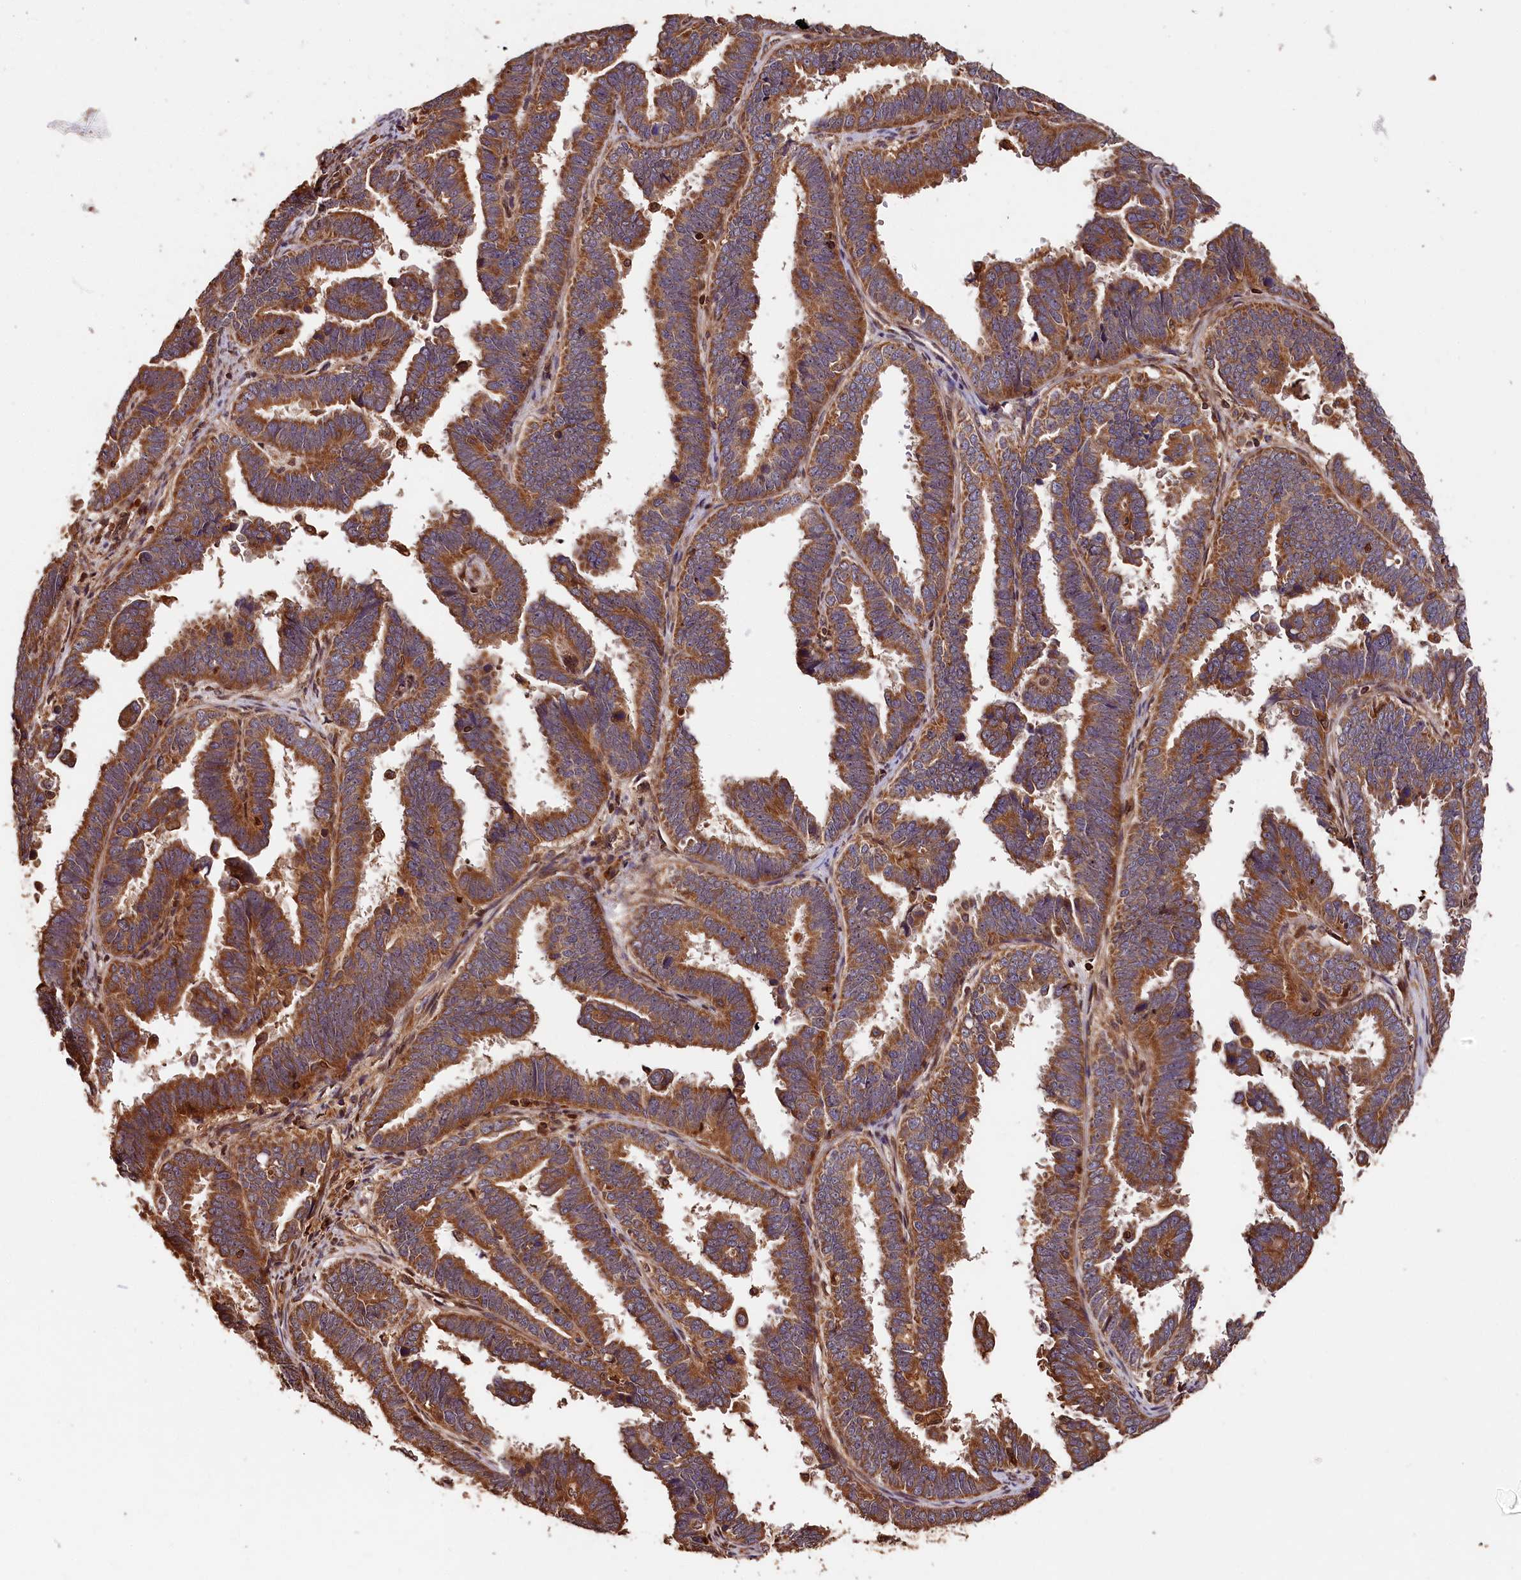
{"staining": {"intensity": "strong", "quantity": ">75%", "location": "cytoplasmic/membranous"}, "tissue": "endometrial cancer", "cell_type": "Tumor cells", "image_type": "cancer", "snomed": [{"axis": "morphology", "description": "Adenocarcinoma, NOS"}, {"axis": "topography", "description": "Endometrium"}], "caption": "Brown immunohistochemical staining in endometrial cancer displays strong cytoplasmic/membranous positivity in approximately >75% of tumor cells.", "gene": "HMOX2", "patient": {"sex": "female", "age": 75}}